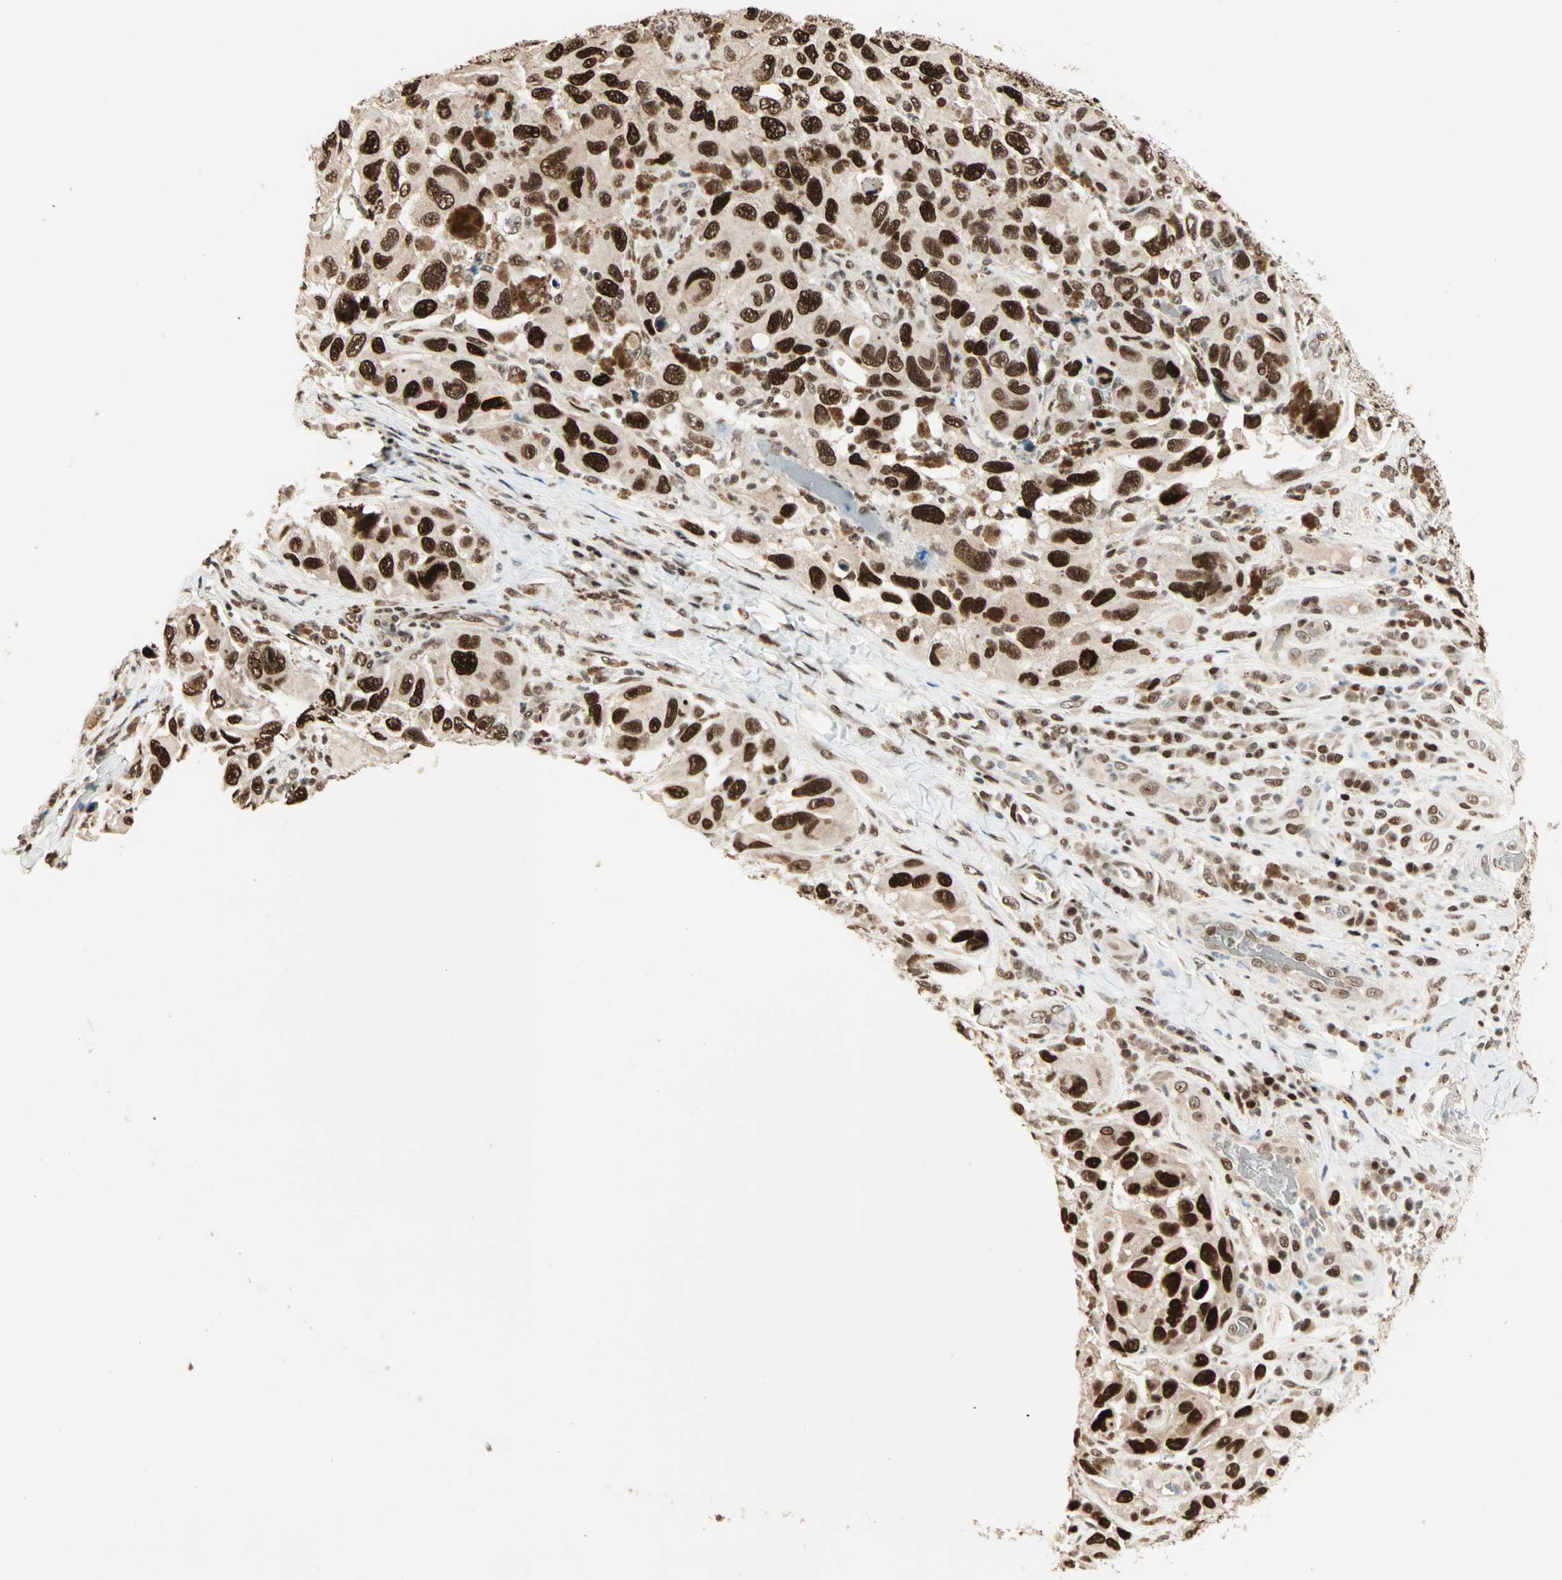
{"staining": {"intensity": "strong", "quantity": ">75%", "location": "nuclear"}, "tissue": "melanoma", "cell_type": "Tumor cells", "image_type": "cancer", "snomed": [{"axis": "morphology", "description": "Malignant melanoma, NOS"}, {"axis": "topography", "description": "Skin"}], "caption": "Human malignant melanoma stained for a protein (brown) demonstrates strong nuclear positive expression in about >75% of tumor cells.", "gene": "MDC1", "patient": {"sex": "female", "age": 73}}